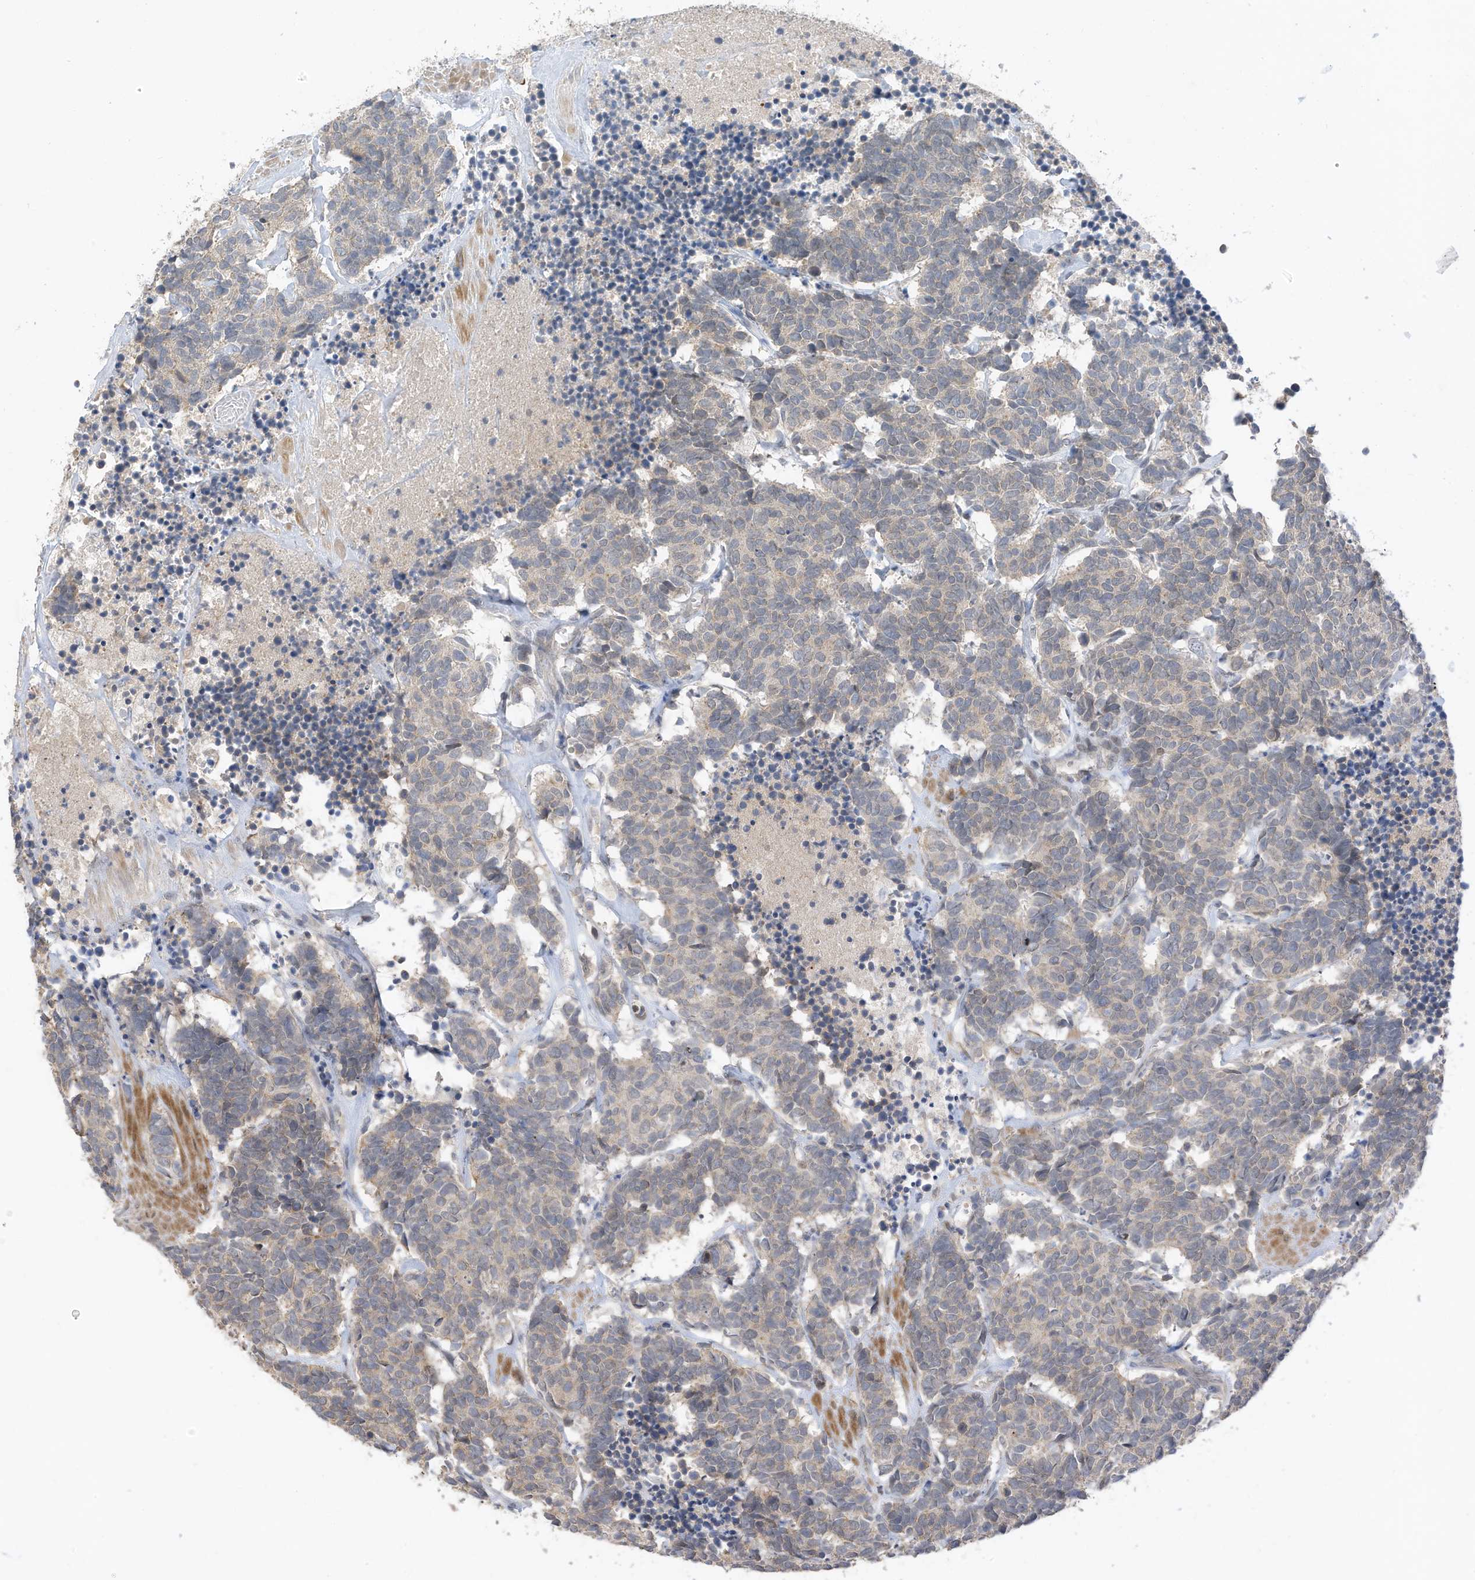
{"staining": {"intensity": "weak", "quantity": "25%-75%", "location": "cytoplasmic/membranous"}, "tissue": "carcinoid", "cell_type": "Tumor cells", "image_type": "cancer", "snomed": [{"axis": "morphology", "description": "Carcinoma, NOS"}, {"axis": "morphology", "description": "Carcinoid, malignant, NOS"}, {"axis": "topography", "description": "Urinary bladder"}], "caption": "Human carcinoma stained with a brown dye reveals weak cytoplasmic/membranous positive expression in about 25%-75% of tumor cells.", "gene": "REC8", "patient": {"sex": "male", "age": 57}}